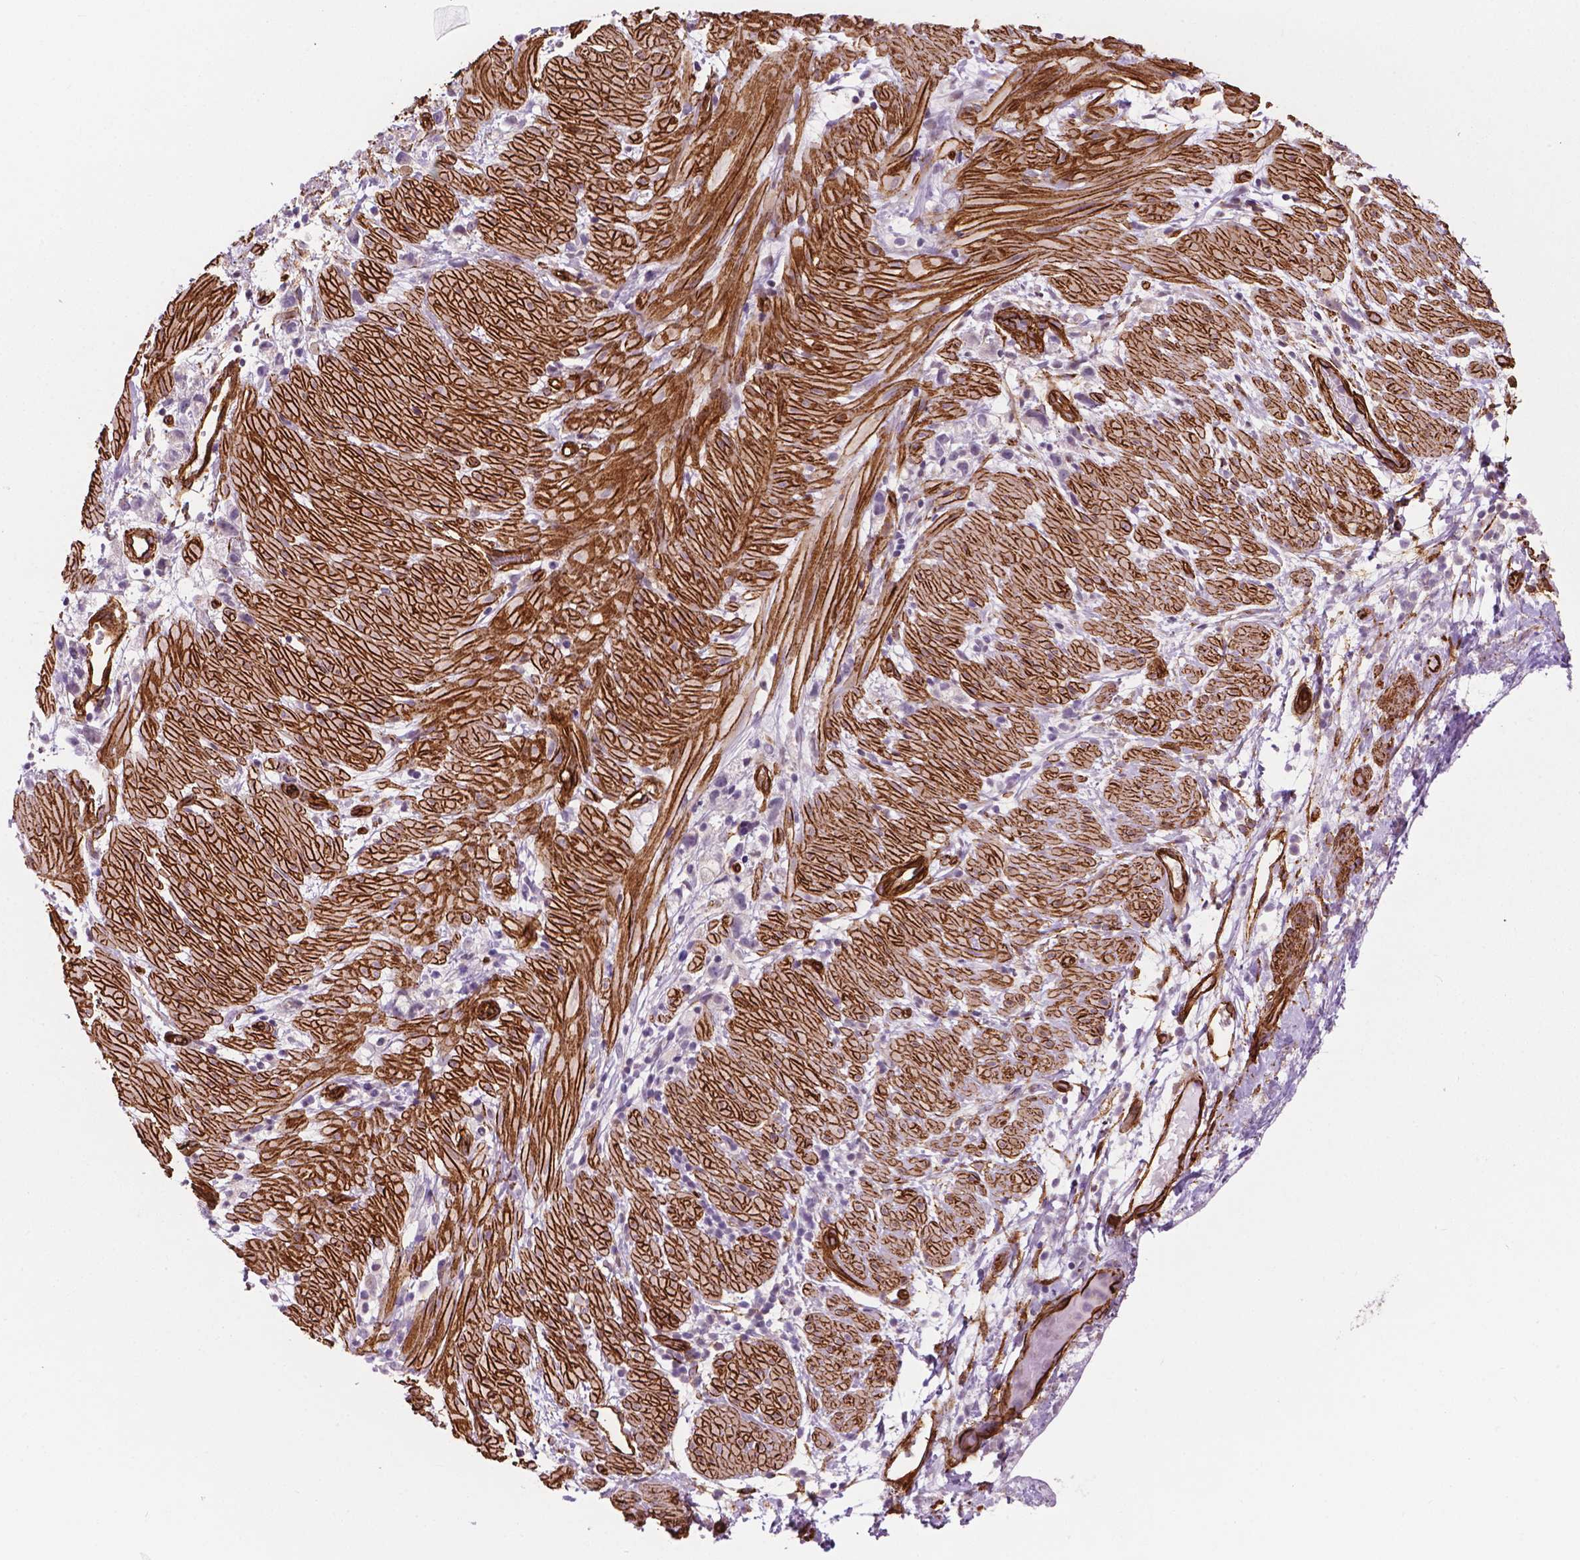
{"staining": {"intensity": "negative", "quantity": "none", "location": "none"}, "tissue": "stomach cancer", "cell_type": "Tumor cells", "image_type": "cancer", "snomed": [{"axis": "morphology", "description": "Adenocarcinoma, NOS"}, {"axis": "topography", "description": "Stomach"}], "caption": "Tumor cells show no significant staining in stomach cancer.", "gene": "EGFL8", "patient": {"sex": "female", "age": 59}}